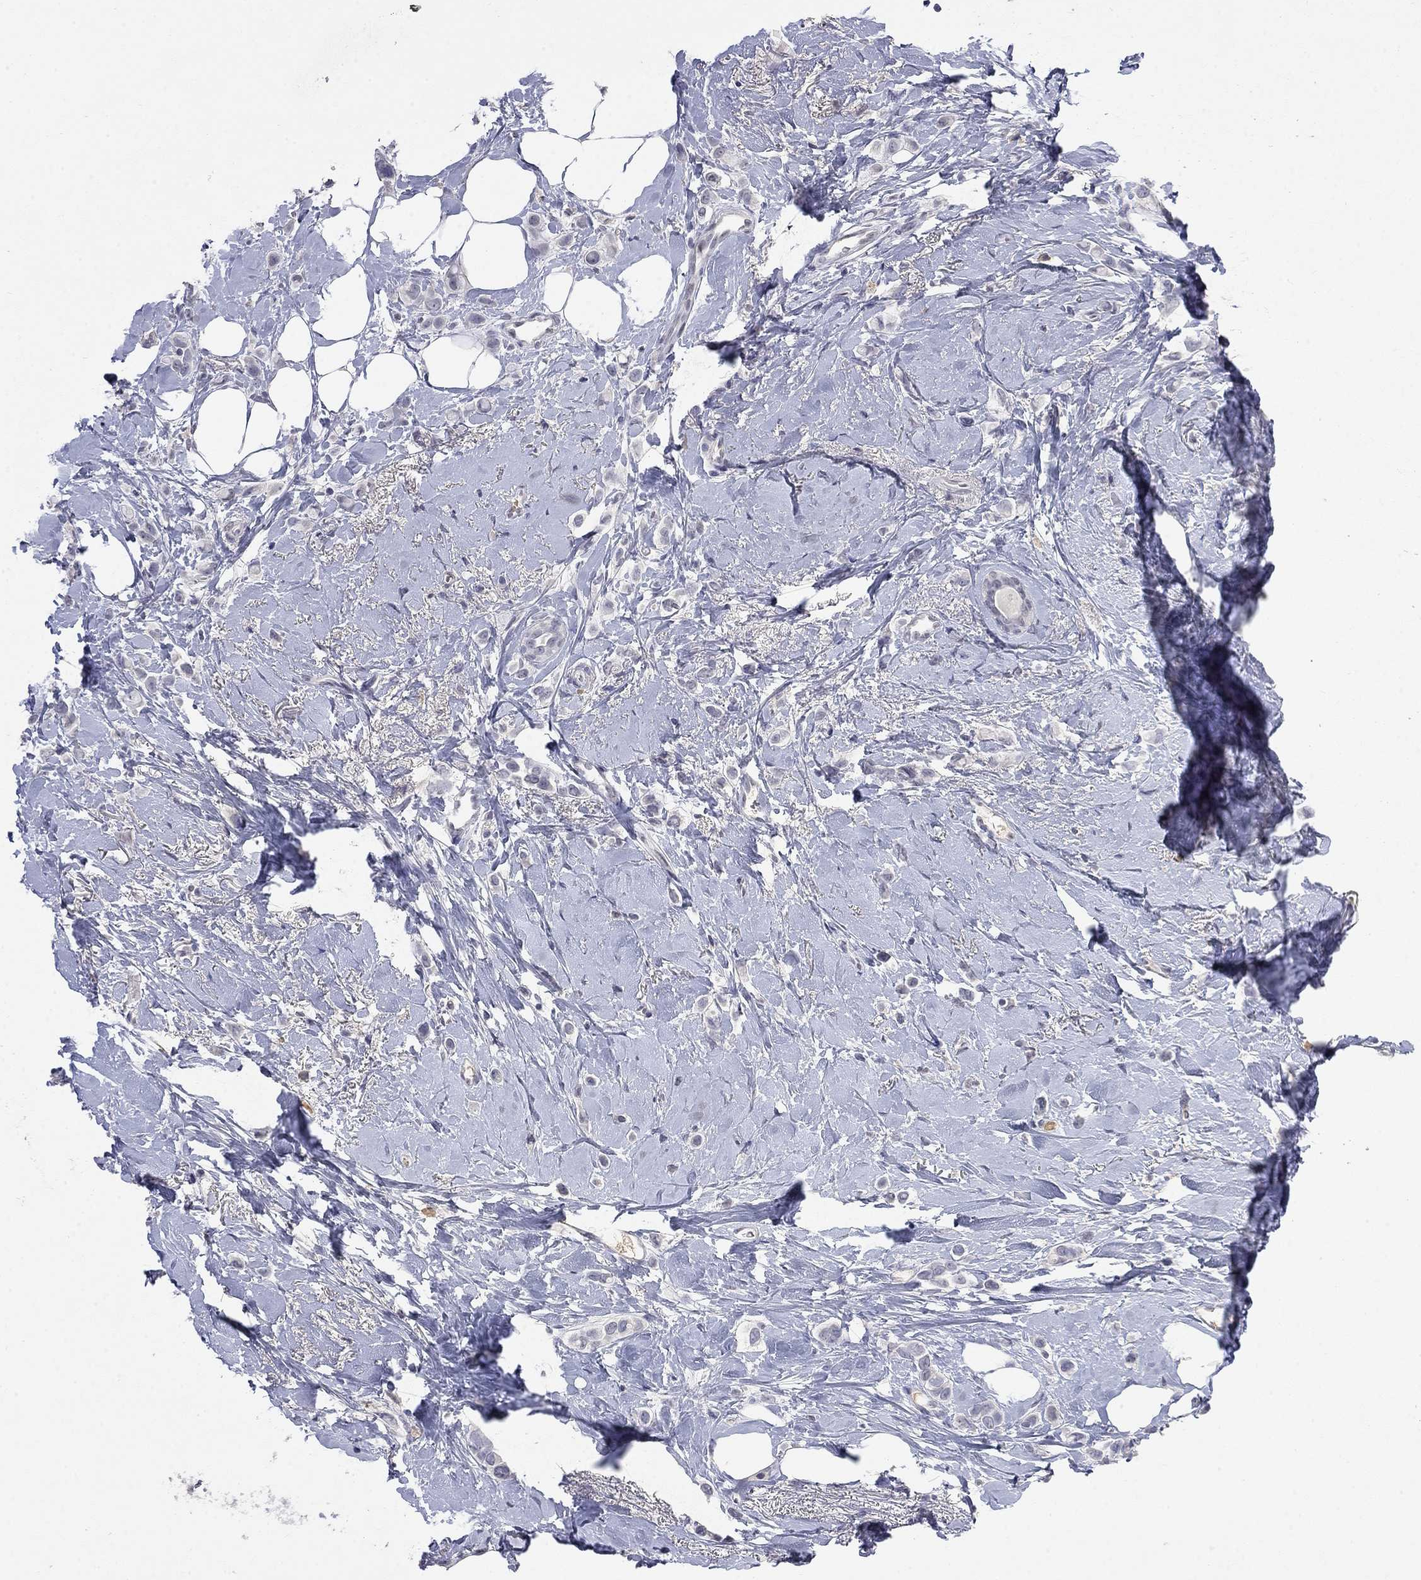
{"staining": {"intensity": "negative", "quantity": "none", "location": "none"}, "tissue": "breast cancer", "cell_type": "Tumor cells", "image_type": "cancer", "snomed": [{"axis": "morphology", "description": "Lobular carcinoma"}, {"axis": "topography", "description": "Breast"}], "caption": "The histopathology image demonstrates no significant positivity in tumor cells of lobular carcinoma (breast).", "gene": "SLC51A", "patient": {"sex": "female", "age": 66}}